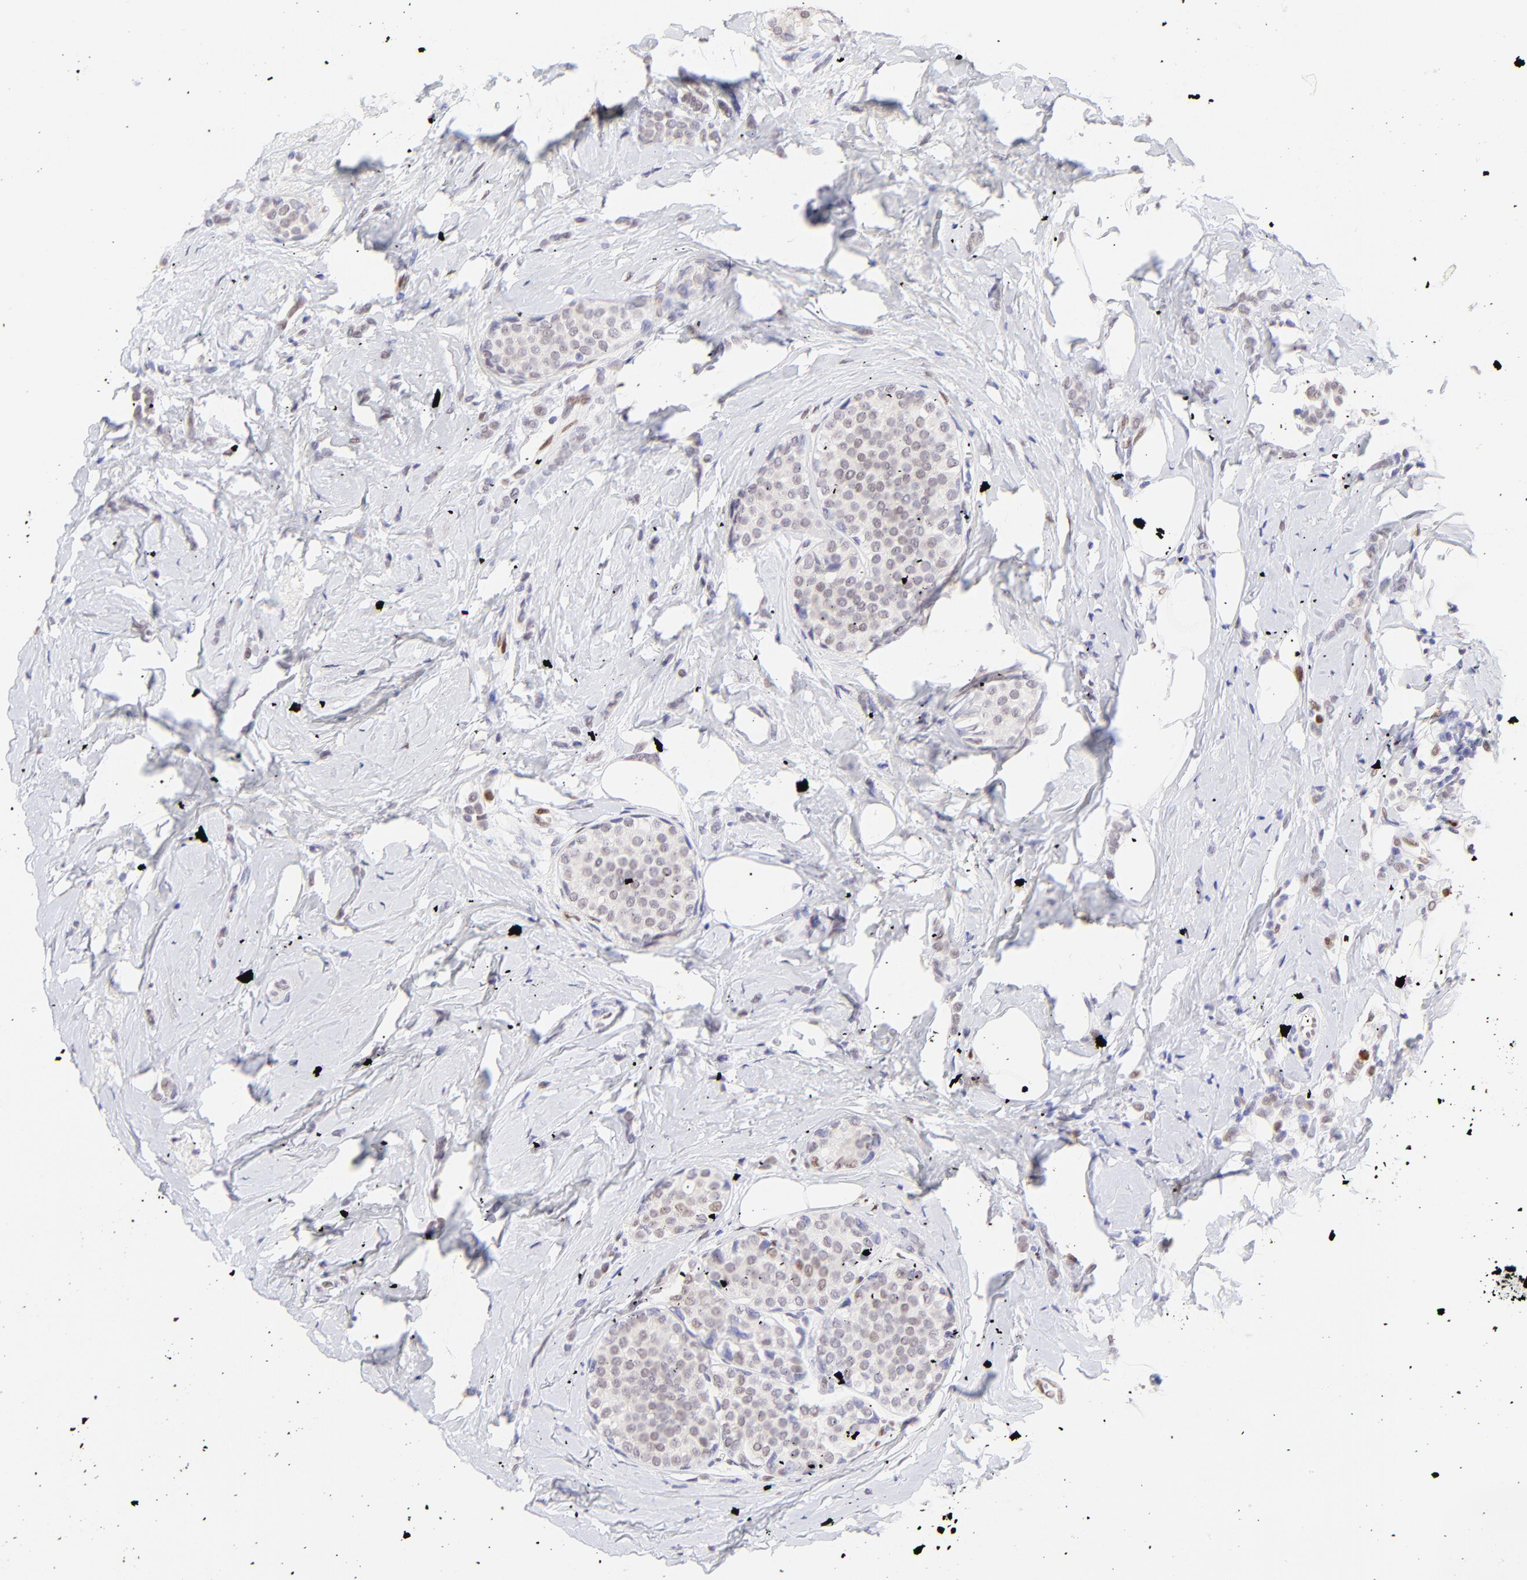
{"staining": {"intensity": "weak", "quantity": "<25%", "location": "nuclear"}, "tissue": "breast cancer", "cell_type": "Tumor cells", "image_type": "cancer", "snomed": [{"axis": "morphology", "description": "Lobular carcinoma"}, {"axis": "topography", "description": "Breast"}], "caption": "Immunohistochemical staining of breast cancer reveals no significant positivity in tumor cells.", "gene": "KLF4", "patient": {"sex": "female", "age": 64}}